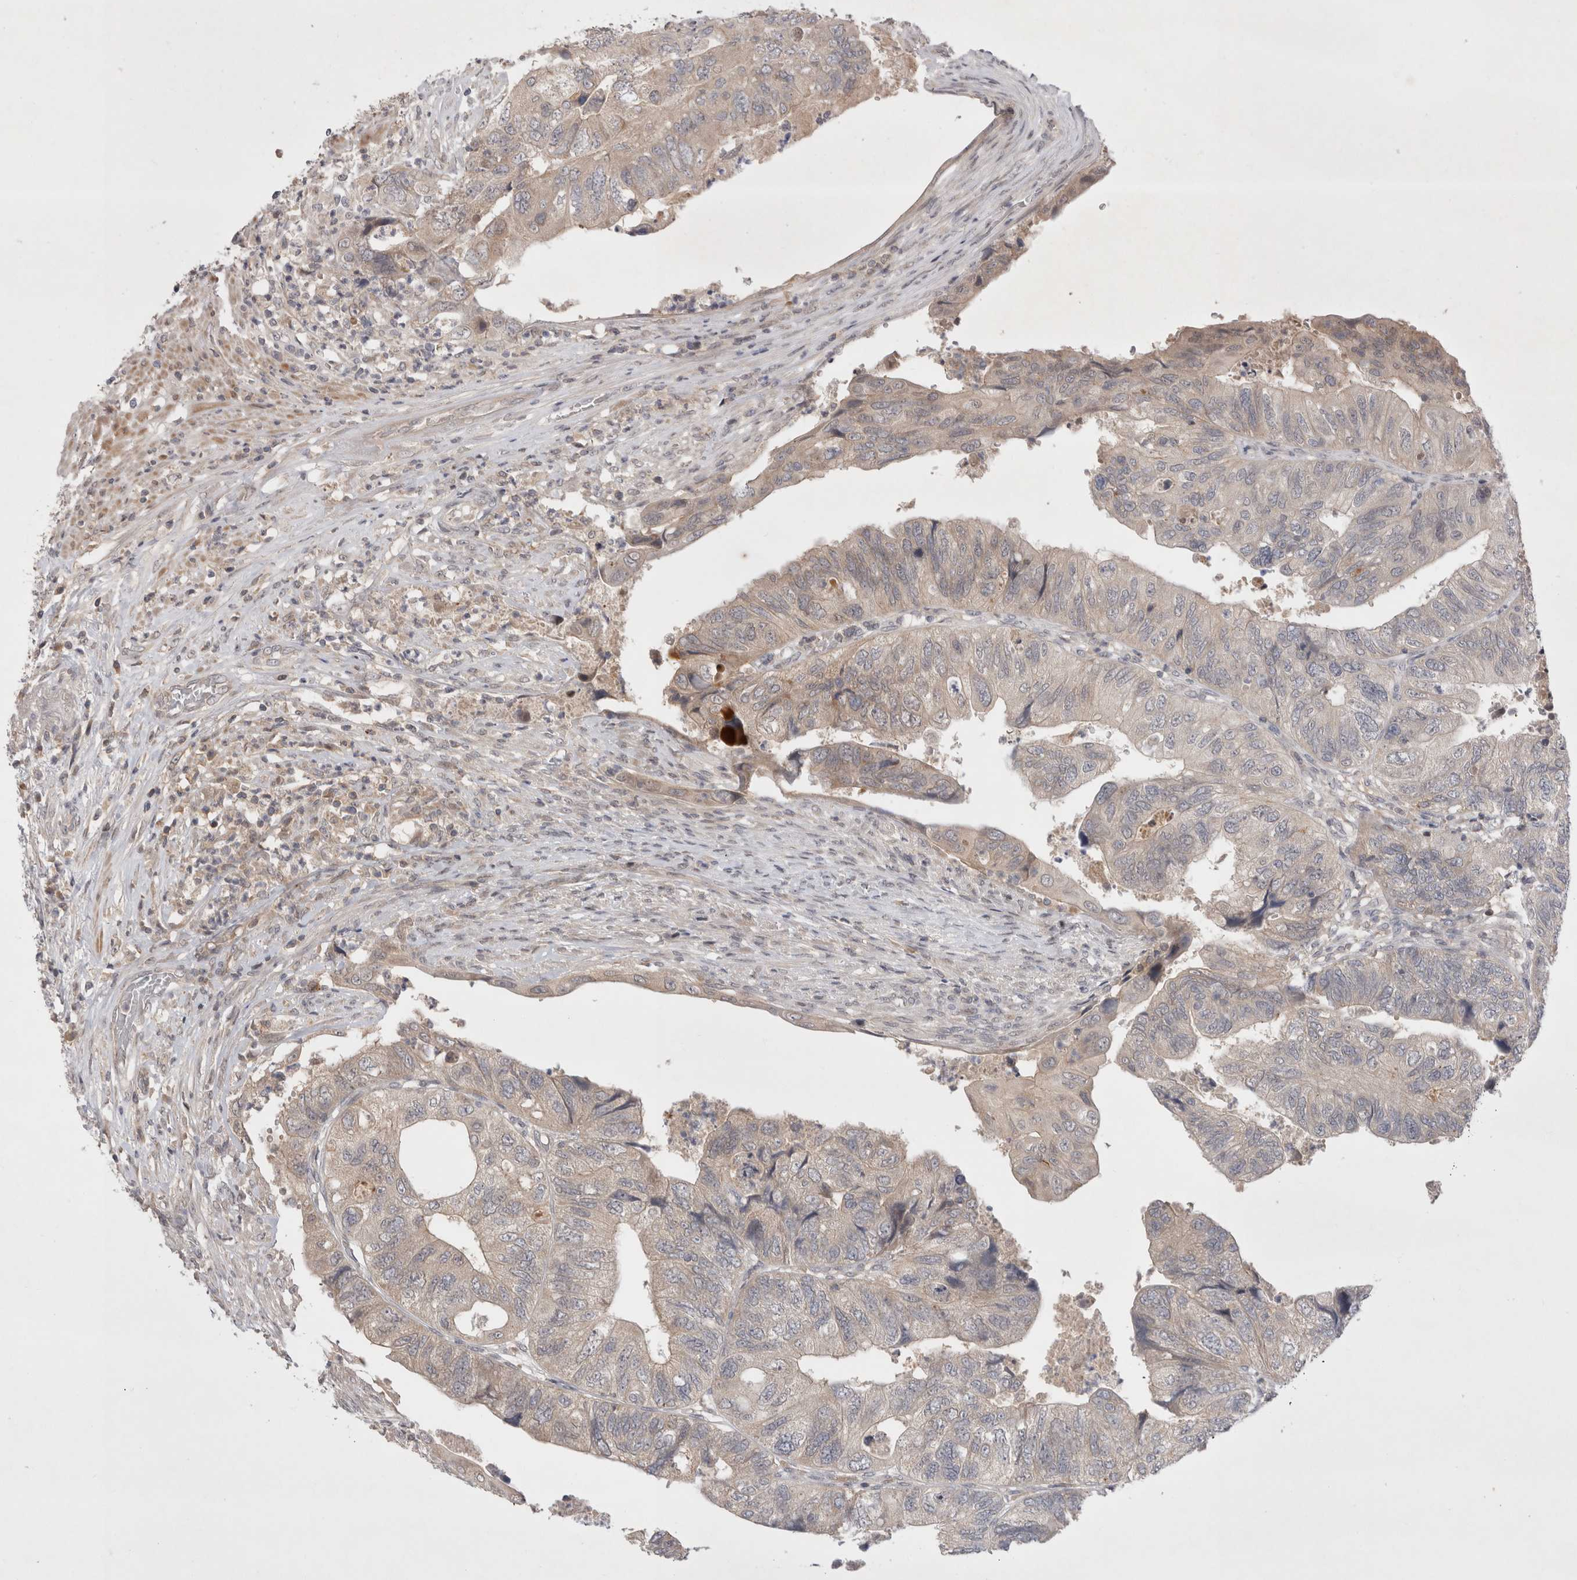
{"staining": {"intensity": "weak", "quantity": "25%-75%", "location": "cytoplasmic/membranous"}, "tissue": "colorectal cancer", "cell_type": "Tumor cells", "image_type": "cancer", "snomed": [{"axis": "morphology", "description": "Adenocarcinoma, NOS"}, {"axis": "topography", "description": "Rectum"}], "caption": "Immunohistochemical staining of human adenocarcinoma (colorectal) exhibits weak cytoplasmic/membranous protein staining in approximately 25%-75% of tumor cells.", "gene": "PLEKHM1", "patient": {"sex": "male", "age": 63}}